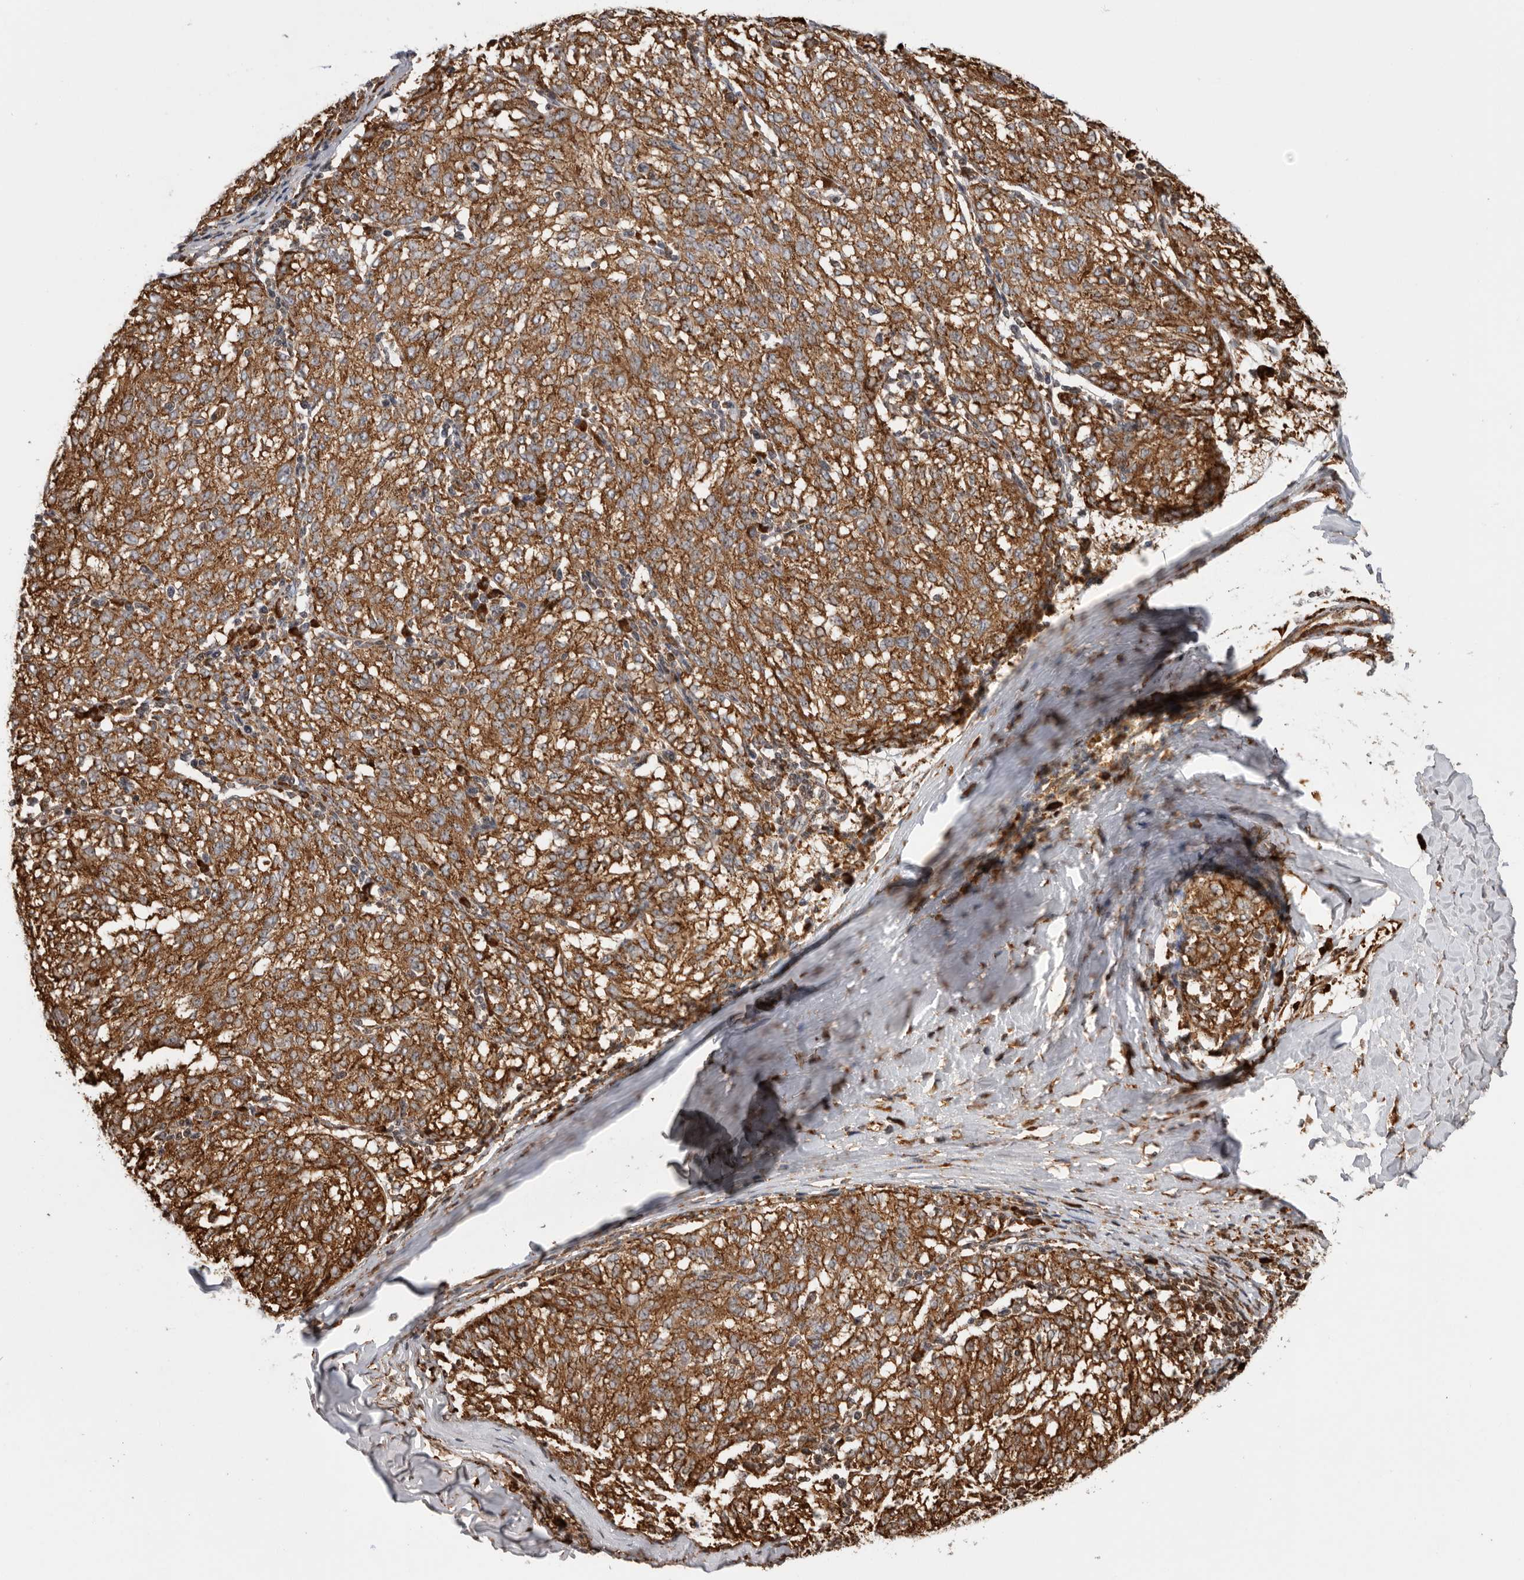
{"staining": {"intensity": "moderate", "quantity": ">75%", "location": "cytoplasmic/membranous"}, "tissue": "melanoma", "cell_type": "Tumor cells", "image_type": "cancer", "snomed": [{"axis": "morphology", "description": "Malignant melanoma, NOS"}, {"axis": "topography", "description": "Skin"}], "caption": "A photomicrograph of malignant melanoma stained for a protein demonstrates moderate cytoplasmic/membranous brown staining in tumor cells.", "gene": "FZD3", "patient": {"sex": "female", "age": 72}}